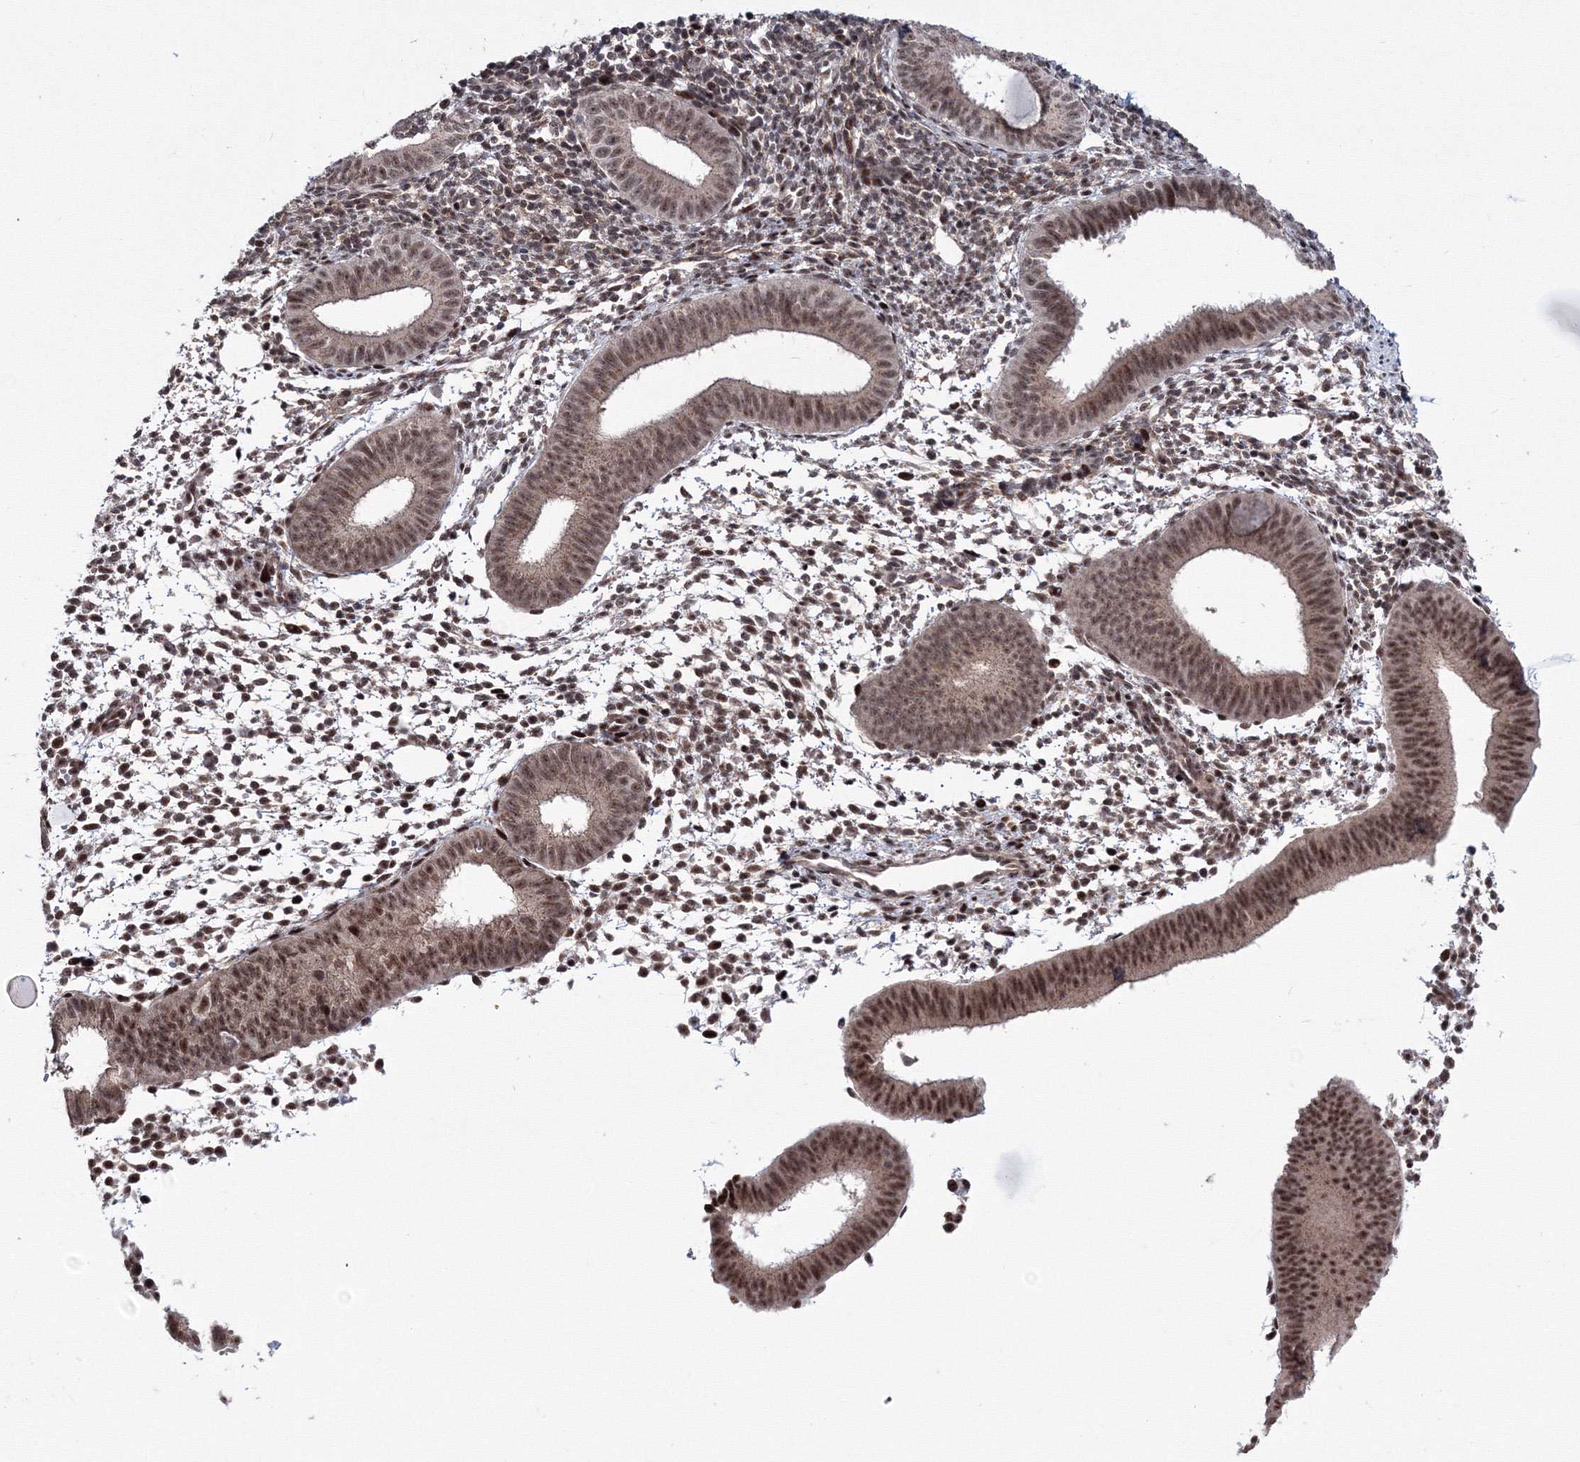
{"staining": {"intensity": "moderate", "quantity": "25%-75%", "location": "nuclear"}, "tissue": "endometrium", "cell_type": "Cells in endometrial stroma", "image_type": "normal", "snomed": [{"axis": "morphology", "description": "Normal tissue, NOS"}, {"axis": "topography", "description": "Uterus"}, {"axis": "topography", "description": "Endometrium"}], "caption": "A photomicrograph of endometrium stained for a protein demonstrates moderate nuclear brown staining in cells in endometrial stroma.", "gene": "TATDN2", "patient": {"sex": "female", "age": 48}}